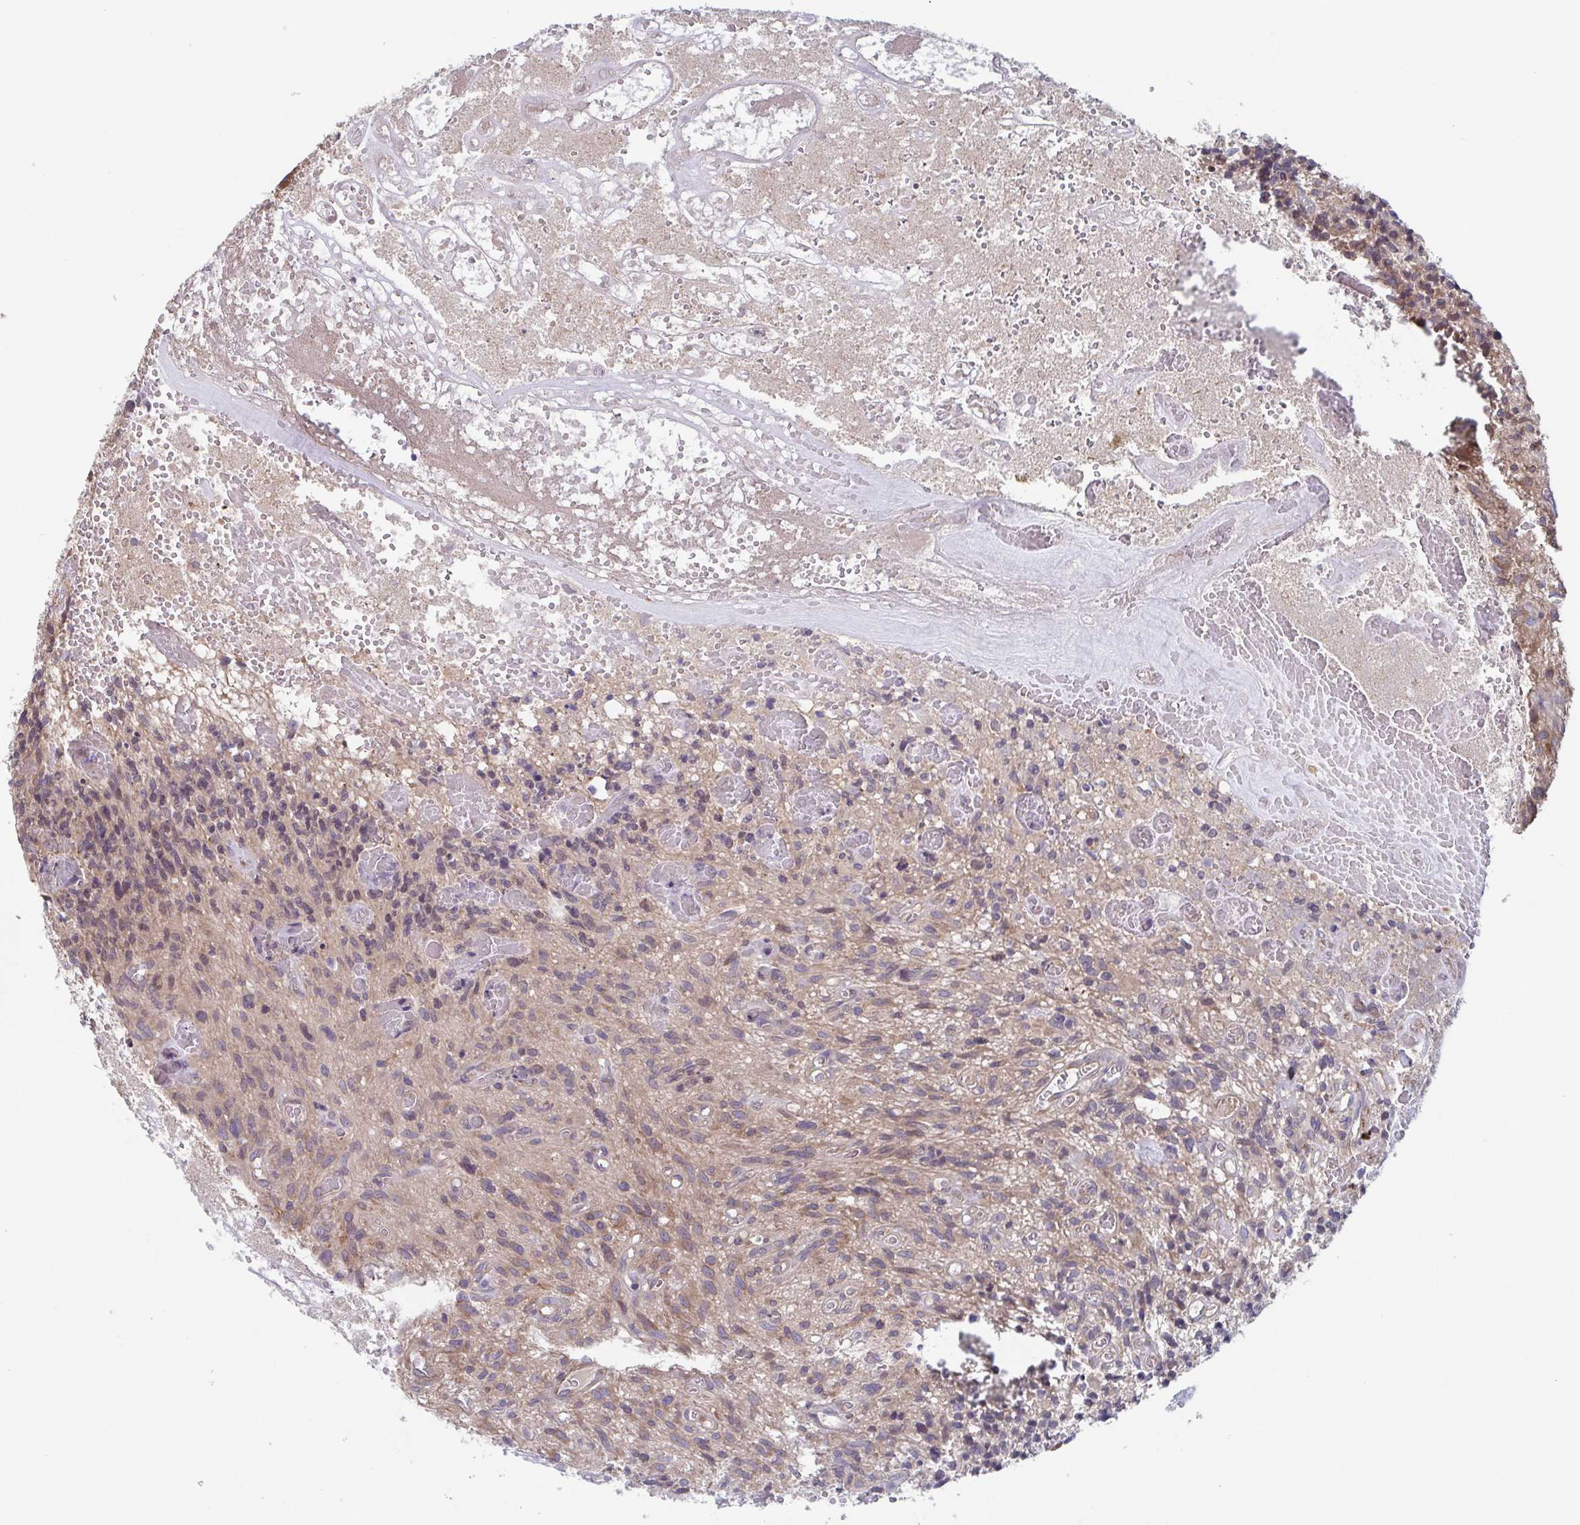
{"staining": {"intensity": "weak", "quantity": "<25%", "location": "cytoplasmic/membranous"}, "tissue": "glioma", "cell_type": "Tumor cells", "image_type": "cancer", "snomed": [{"axis": "morphology", "description": "Glioma, malignant, High grade"}, {"axis": "topography", "description": "Brain"}], "caption": "Malignant high-grade glioma stained for a protein using IHC exhibits no positivity tumor cells.", "gene": "COPB1", "patient": {"sex": "male", "age": 75}}